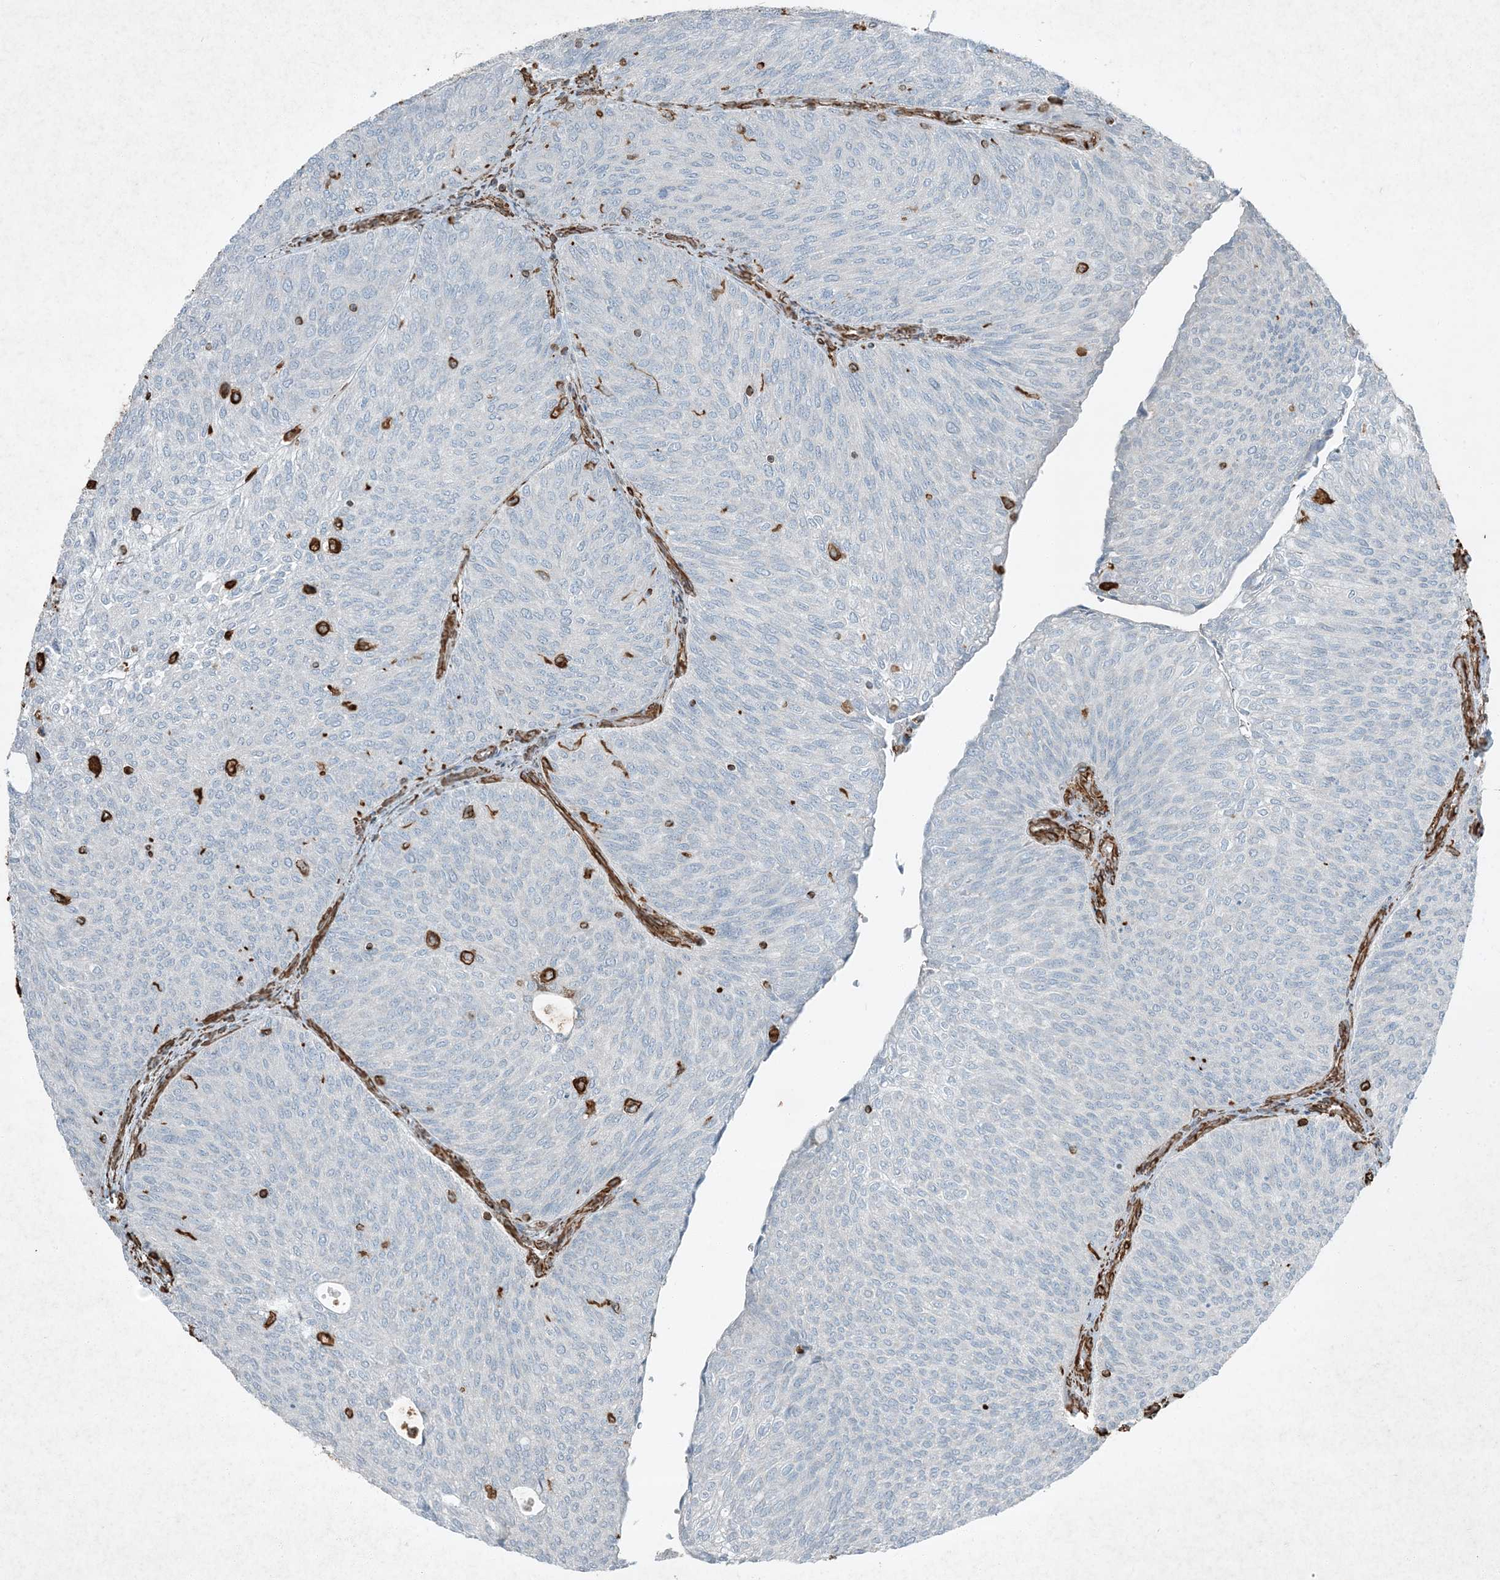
{"staining": {"intensity": "negative", "quantity": "none", "location": "none"}, "tissue": "urothelial cancer", "cell_type": "Tumor cells", "image_type": "cancer", "snomed": [{"axis": "morphology", "description": "Urothelial carcinoma, Low grade"}, {"axis": "topography", "description": "Urinary bladder"}], "caption": "A micrograph of human urothelial cancer is negative for staining in tumor cells.", "gene": "RYK", "patient": {"sex": "female", "age": 79}}